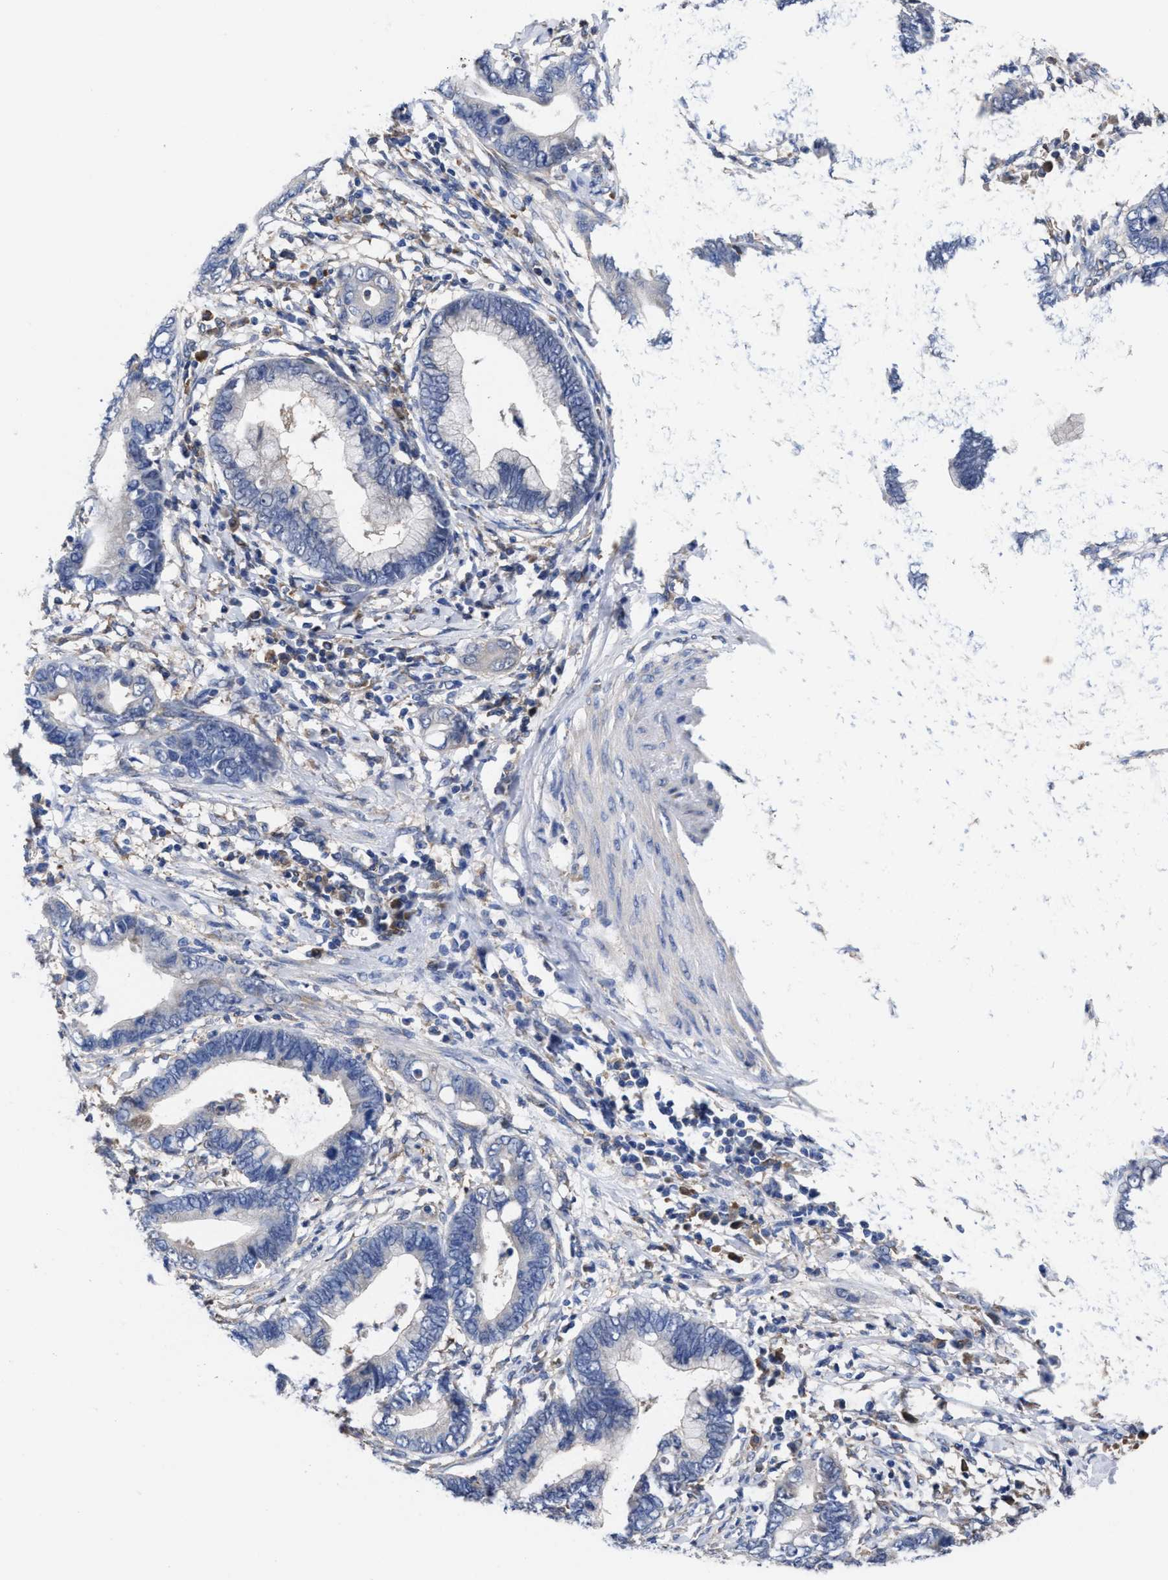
{"staining": {"intensity": "negative", "quantity": "none", "location": "none"}, "tissue": "cervical cancer", "cell_type": "Tumor cells", "image_type": "cancer", "snomed": [{"axis": "morphology", "description": "Adenocarcinoma, NOS"}, {"axis": "topography", "description": "Cervix"}], "caption": "There is no significant staining in tumor cells of adenocarcinoma (cervical).", "gene": "TXNDC17", "patient": {"sex": "female", "age": 44}}